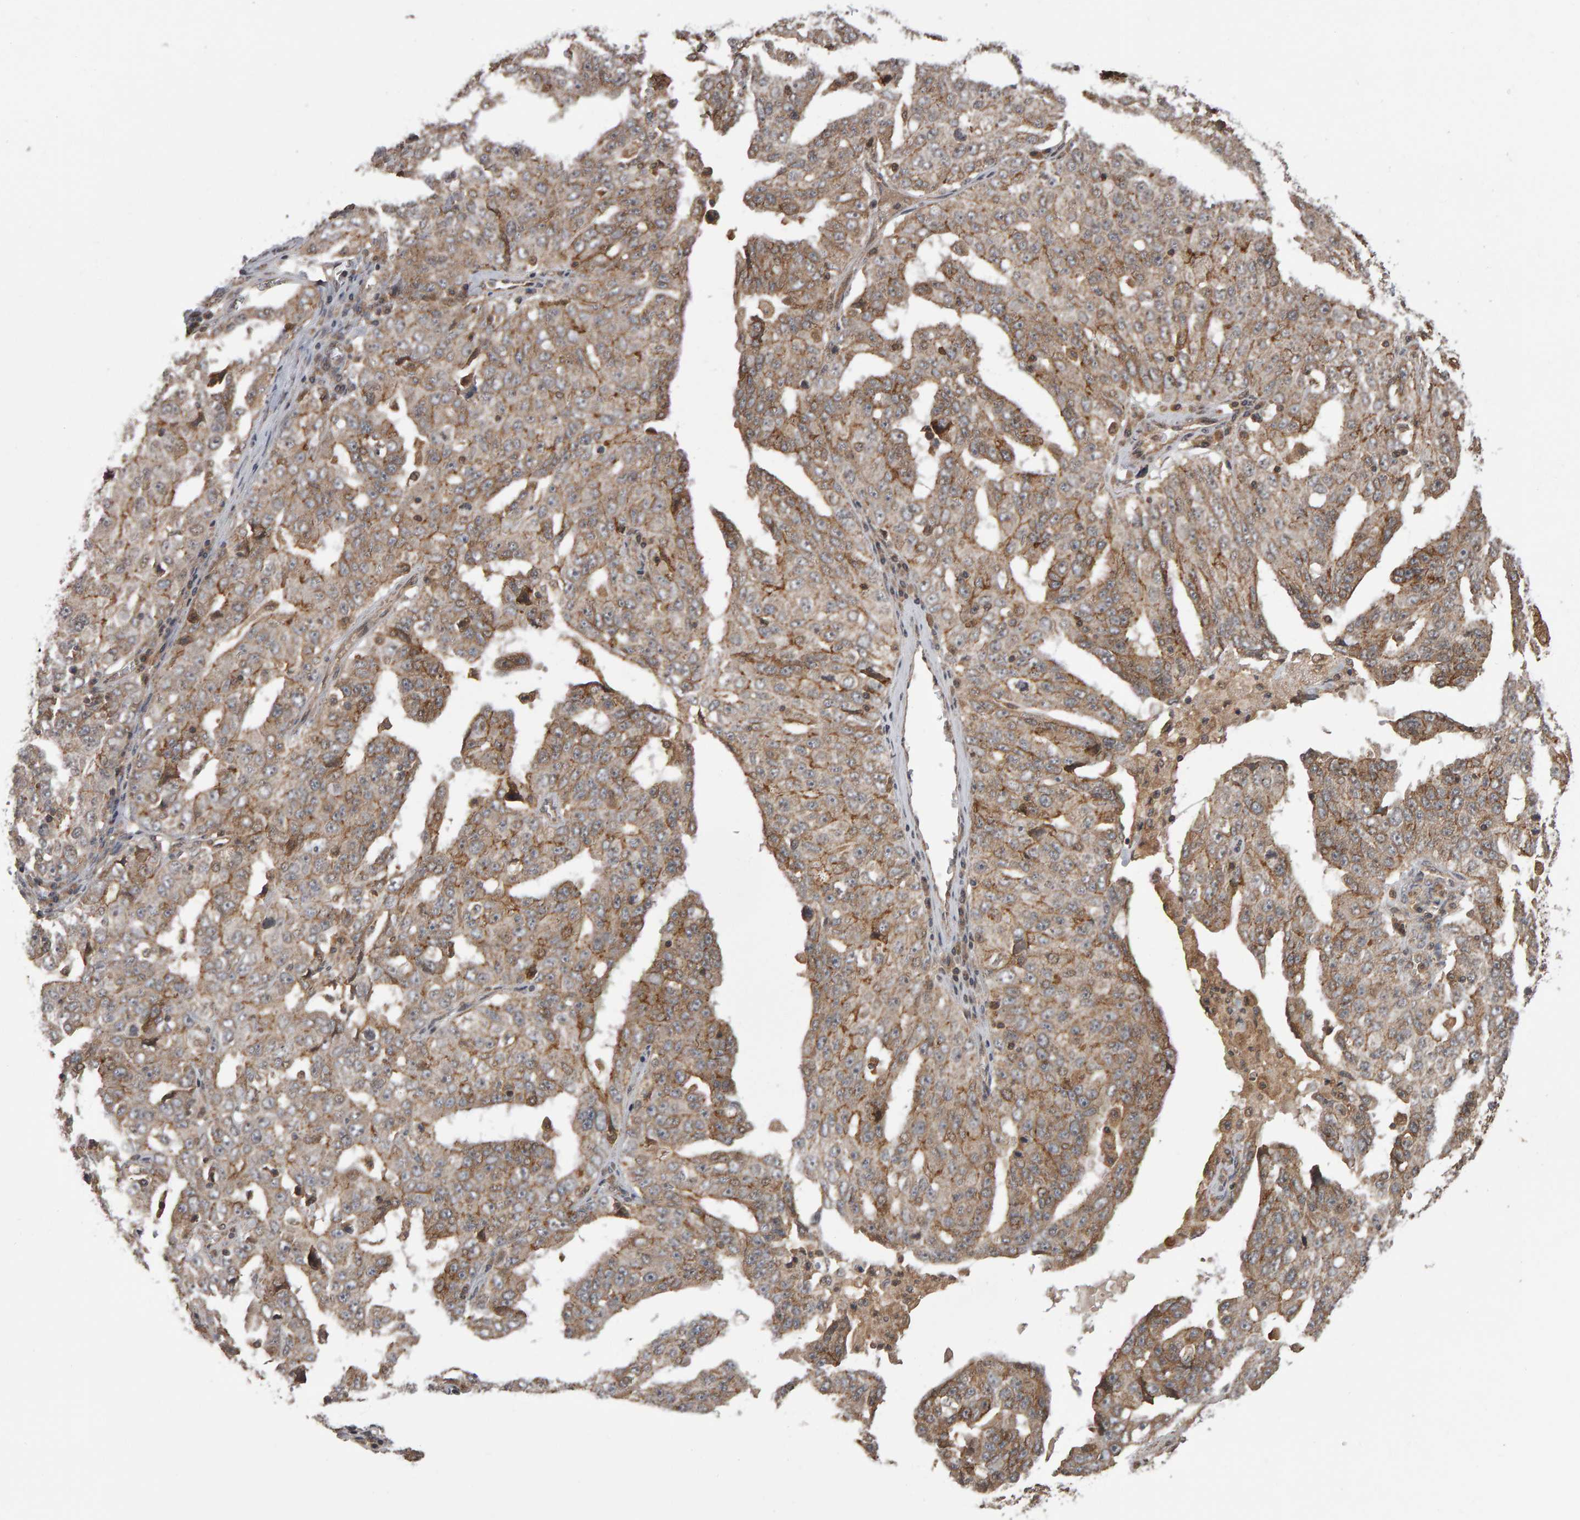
{"staining": {"intensity": "weak", "quantity": ">75%", "location": "cytoplasmic/membranous"}, "tissue": "ovarian cancer", "cell_type": "Tumor cells", "image_type": "cancer", "snomed": [{"axis": "morphology", "description": "Carcinoma, endometroid"}, {"axis": "topography", "description": "Ovary"}], "caption": "Immunohistochemical staining of human ovarian cancer shows low levels of weak cytoplasmic/membranous protein positivity in about >75% of tumor cells.", "gene": "SCRIB", "patient": {"sex": "female", "age": 62}}